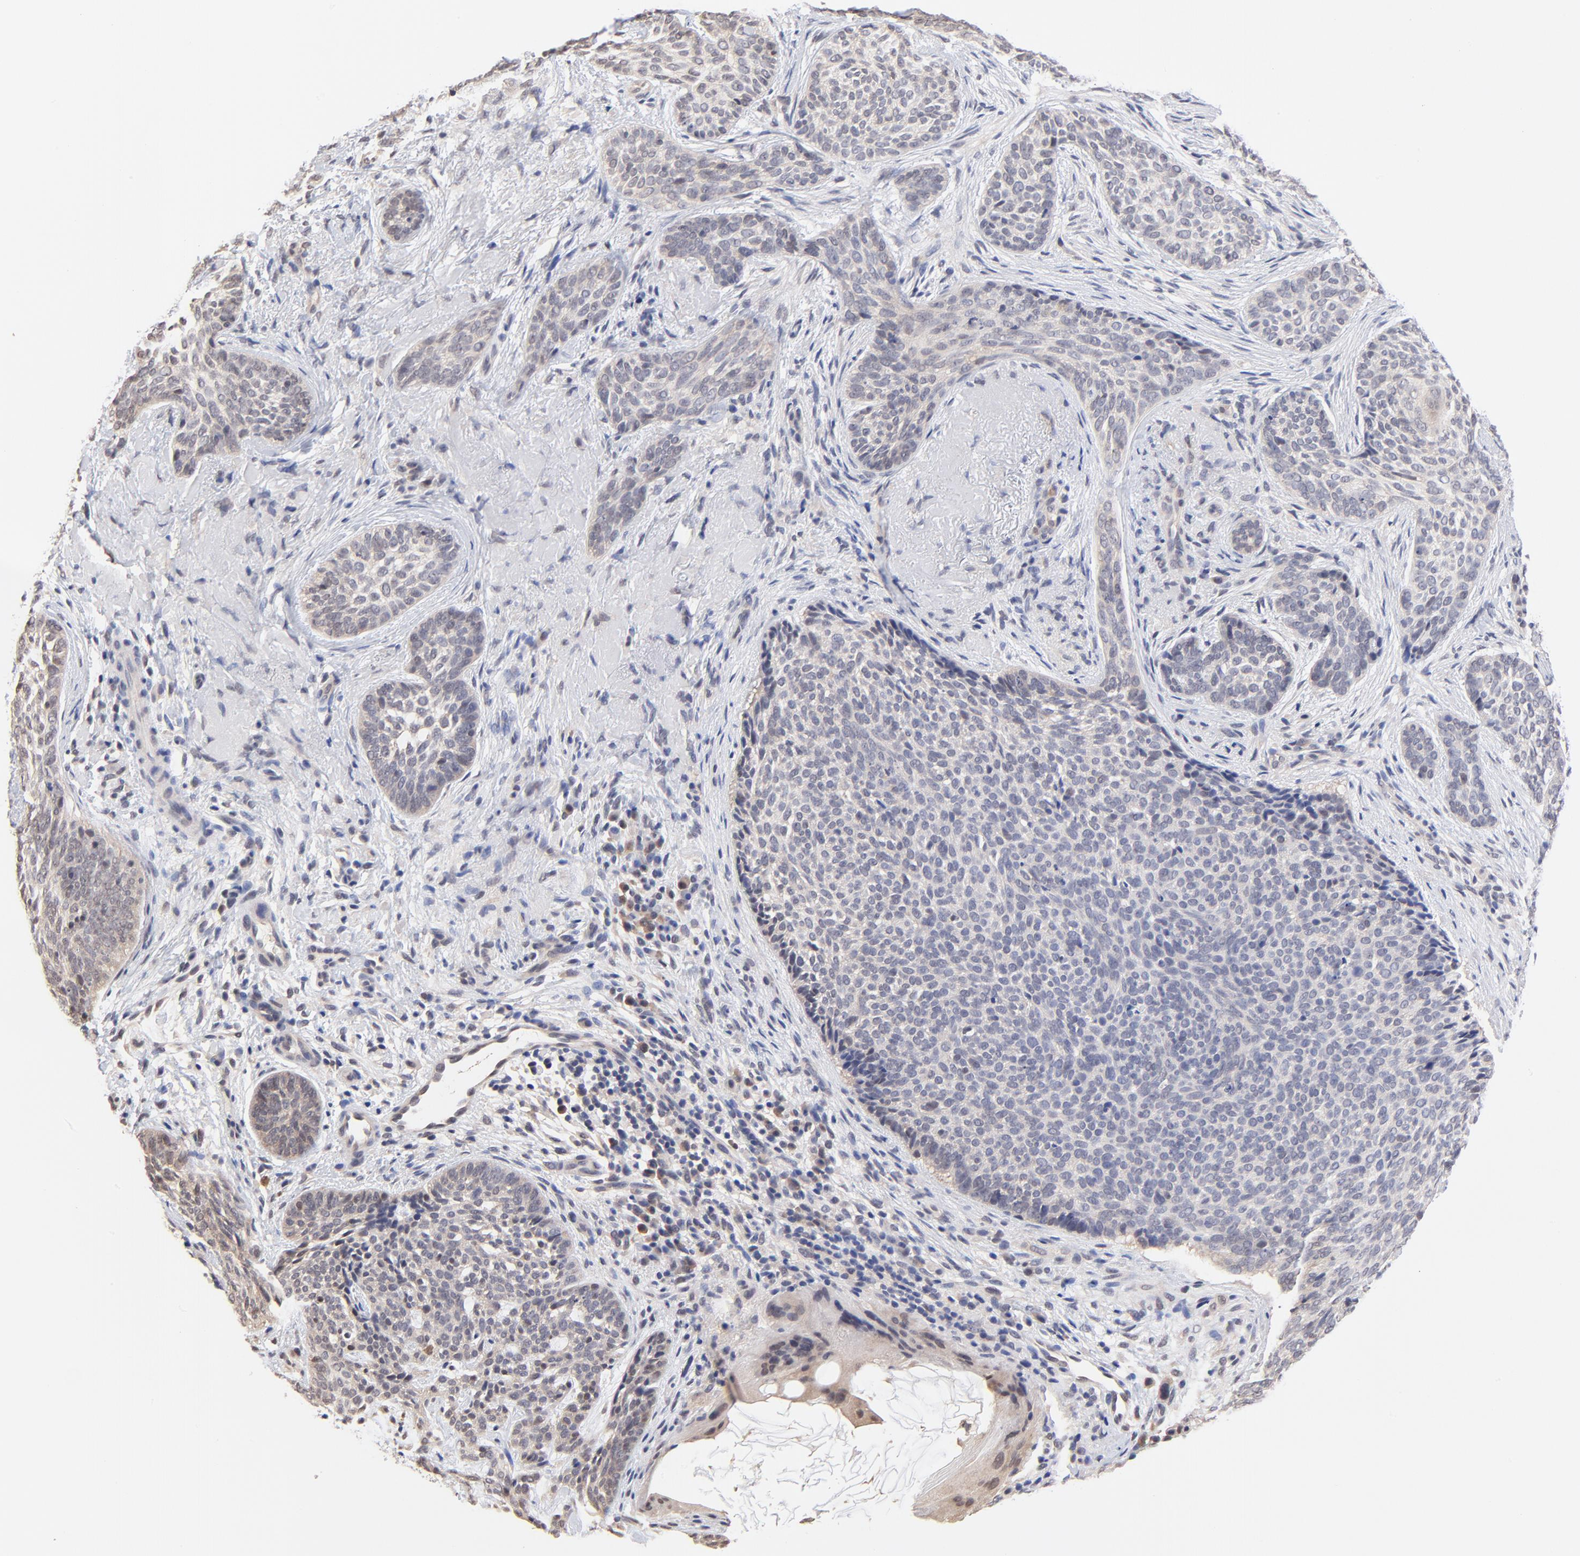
{"staining": {"intensity": "negative", "quantity": "none", "location": "none"}, "tissue": "skin cancer", "cell_type": "Tumor cells", "image_type": "cancer", "snomed": [{"axis": "morphology", "description": "Basal cell carcinoma"}, {"axis": "topography", "description": "Skin"}], "caption": "A micrograph of human skin cancer is negative for staining in tumor cells.", "gene": "TXNL1", "patient": {"sex": "male", "age": 91}}